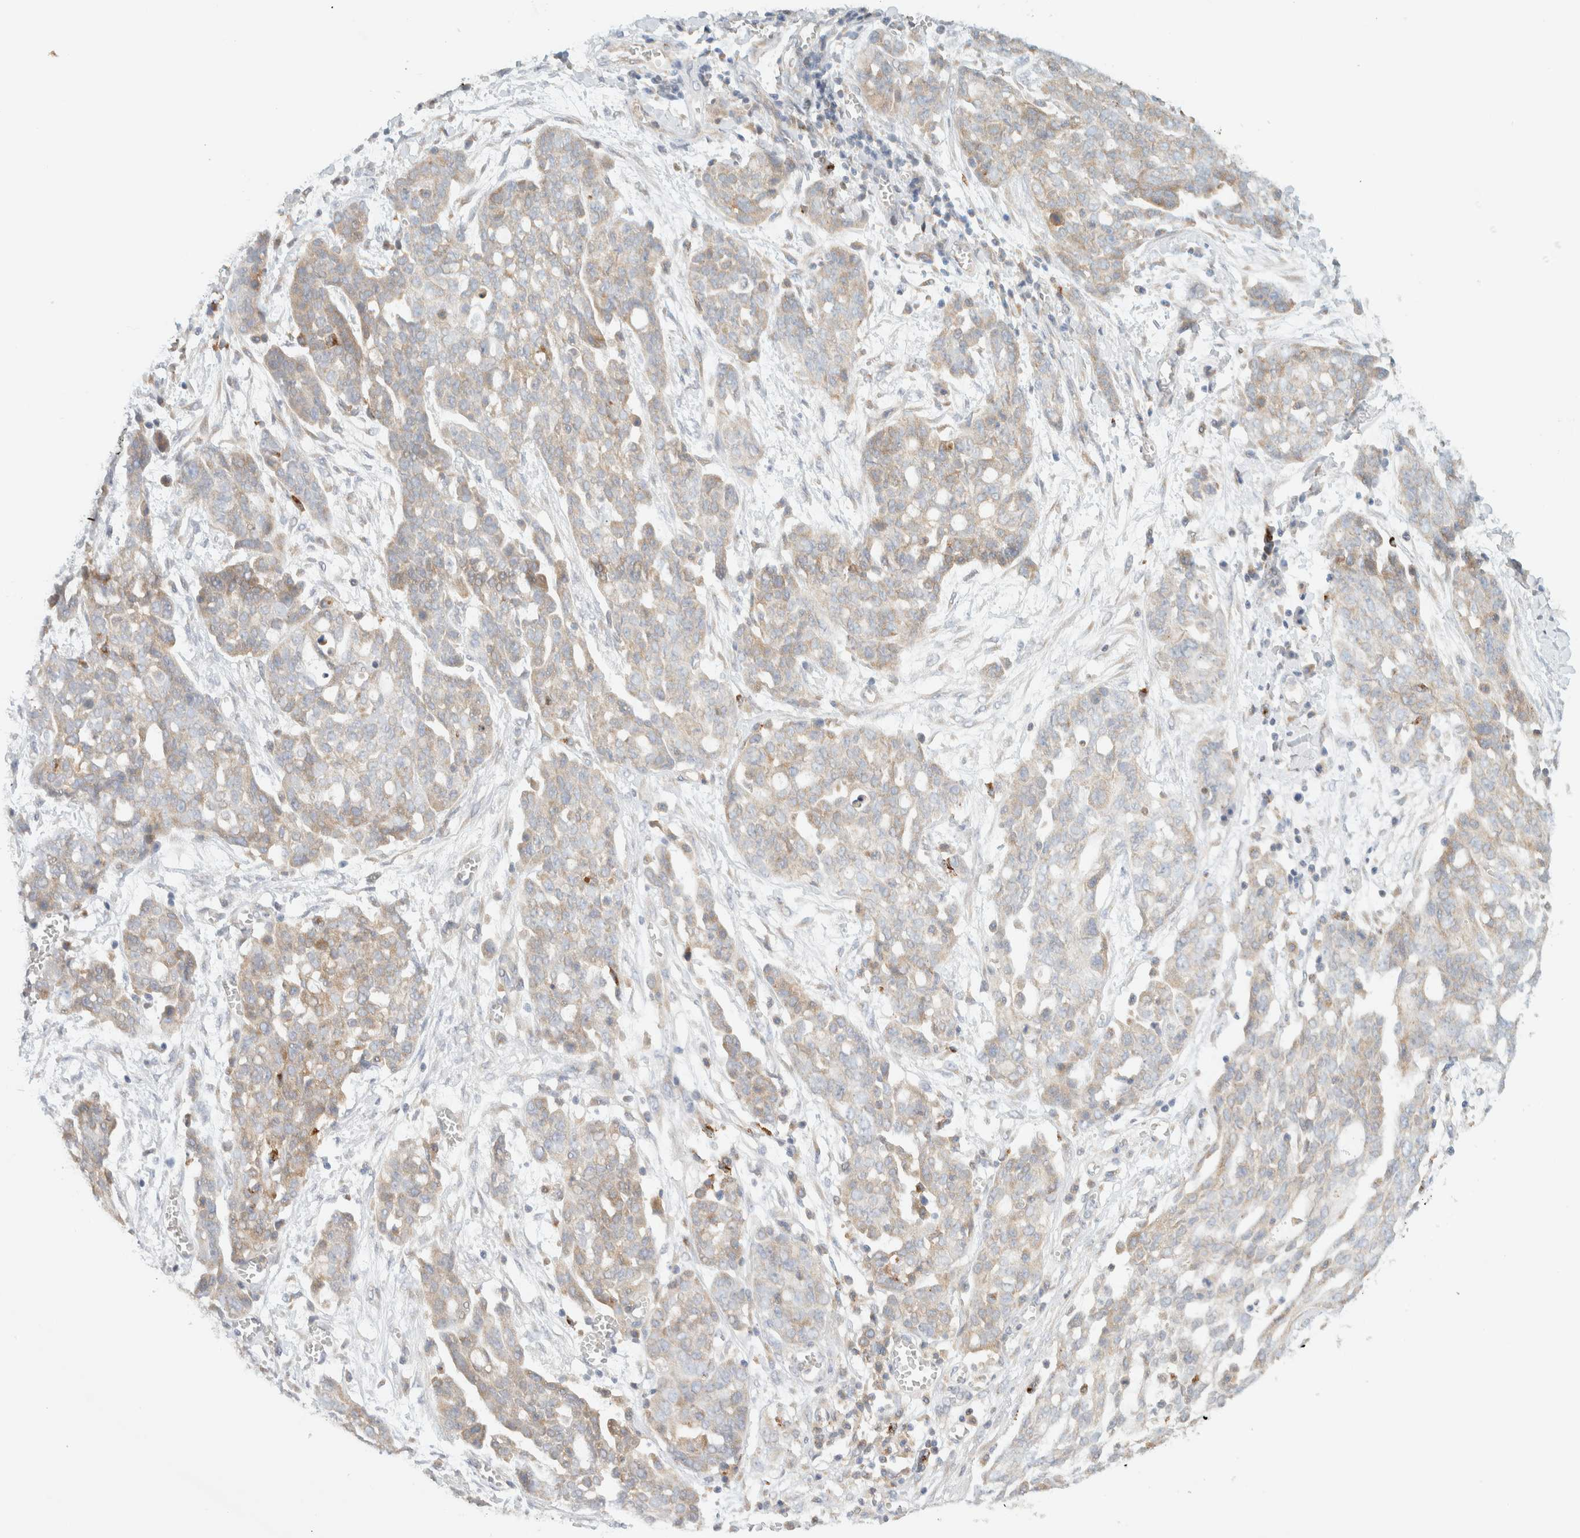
{"staining": {"intensity": "weak", "quantity": ">75%", "location": "cytoplasmic/membranous"}, "tissue": "ovarian cancer", "cell_type": "Tumor cells", "image_type": "cancer", "snomed": [{"axis": "morphology", "description": "Cystadenocarcinoma, serous, NOS"}, {"axis": "topography", "description": "Soft tissue"}, {"axis": "topography", "description": "Ovary"}], "caption": "A low amount of weak cytoplasmic/membranous positivity is seen in approximately >75% of tumor cells in ovarian cancer tissue.", "gene": "NT5C", "patient": {"sex": "female", "age": 57}}